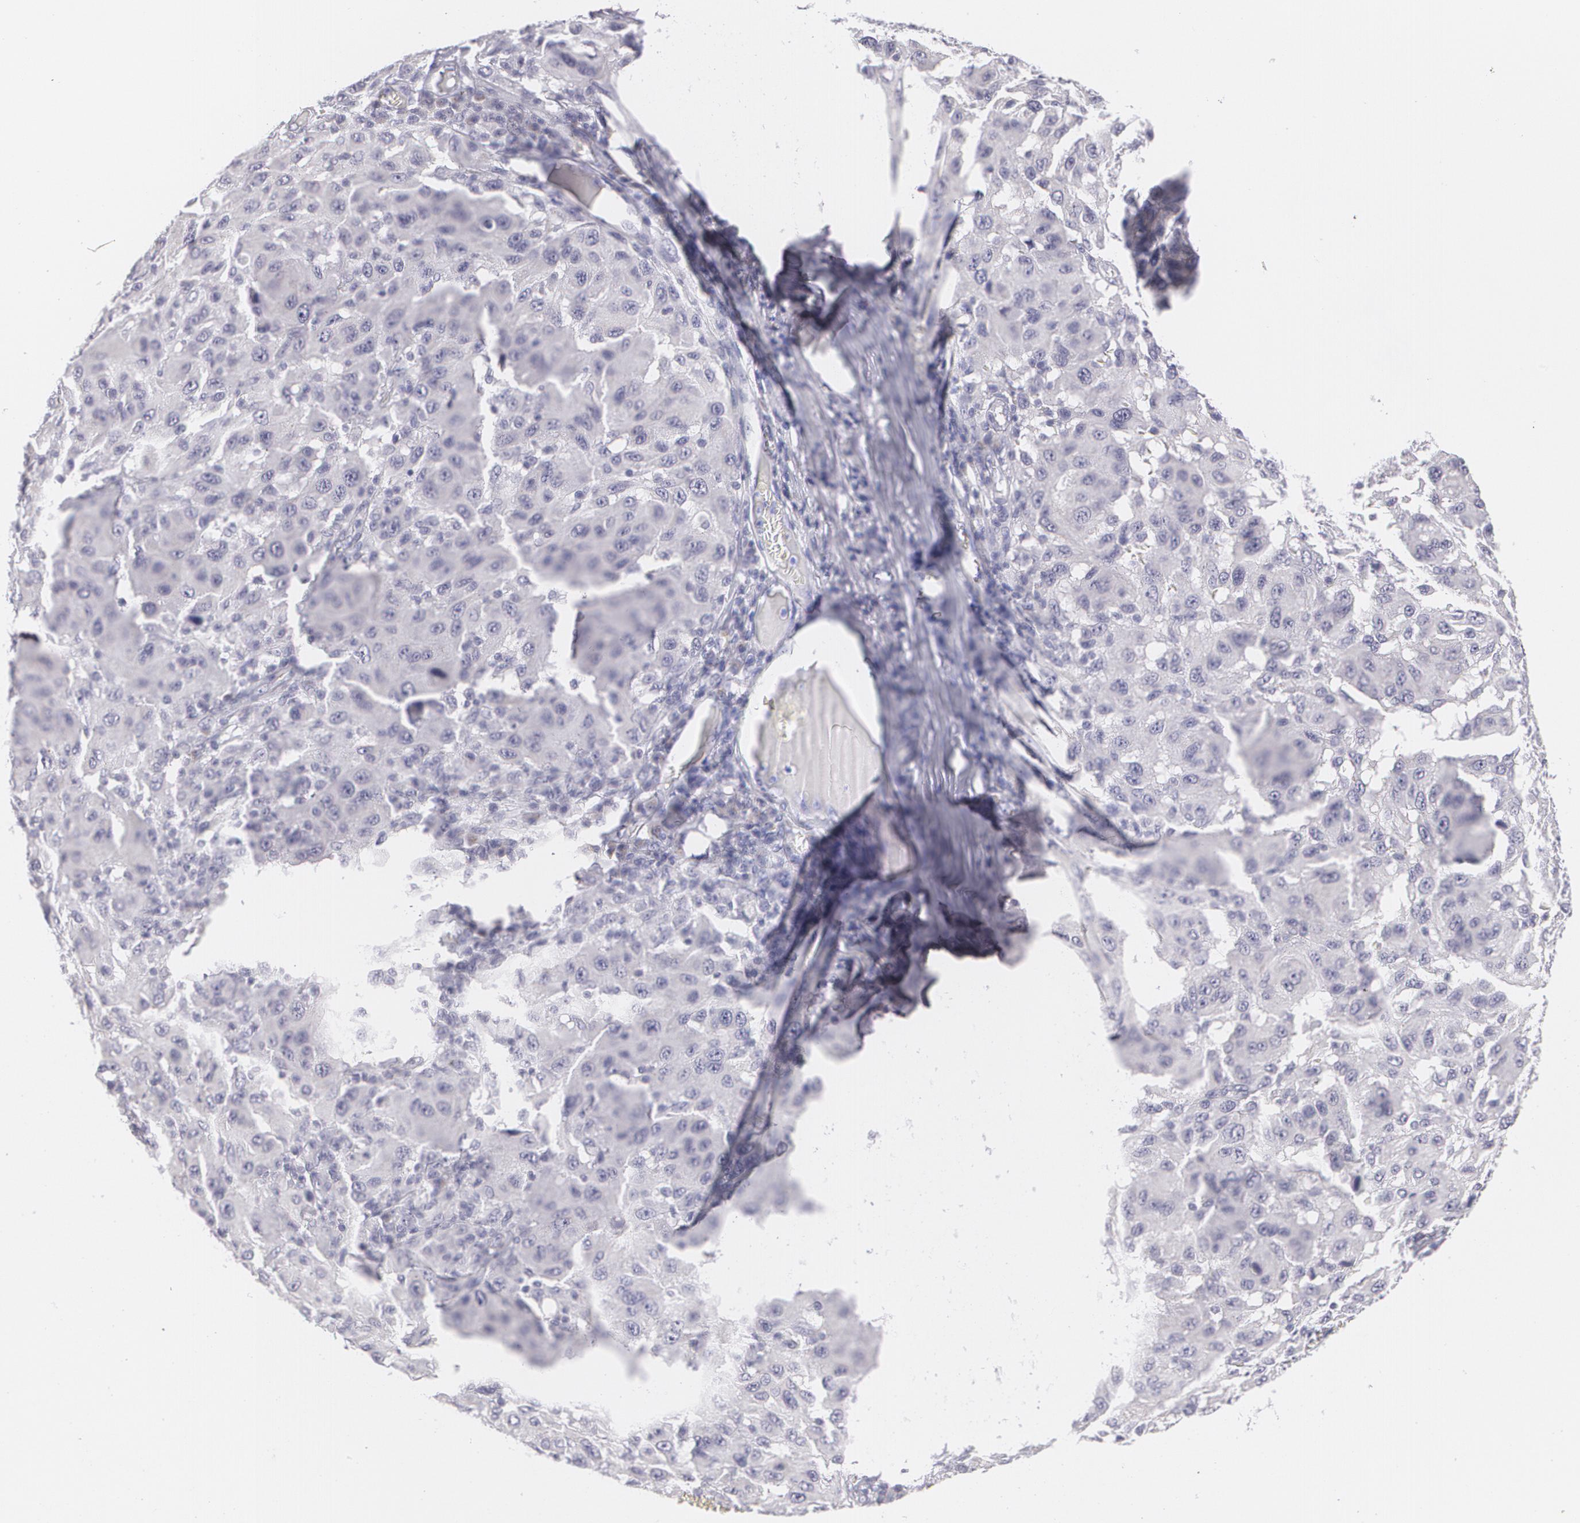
{"staining": {"intensity": "negative", "quantity": "none", "location": "none"}, "tissue": "melanoma", "cell_type": "Tumor cells", "image_type": "cancer", "snomed": [{"axis": "morphology", "description": "Malignant melanoma, NOS"}, {"axis": "topography", "description": "Skin"}], "caption": "Tumor cells are negative for brown protein staining in melanoma.", "gene": "MBNL3", "patient": {"sex": "female", "age": 77}}